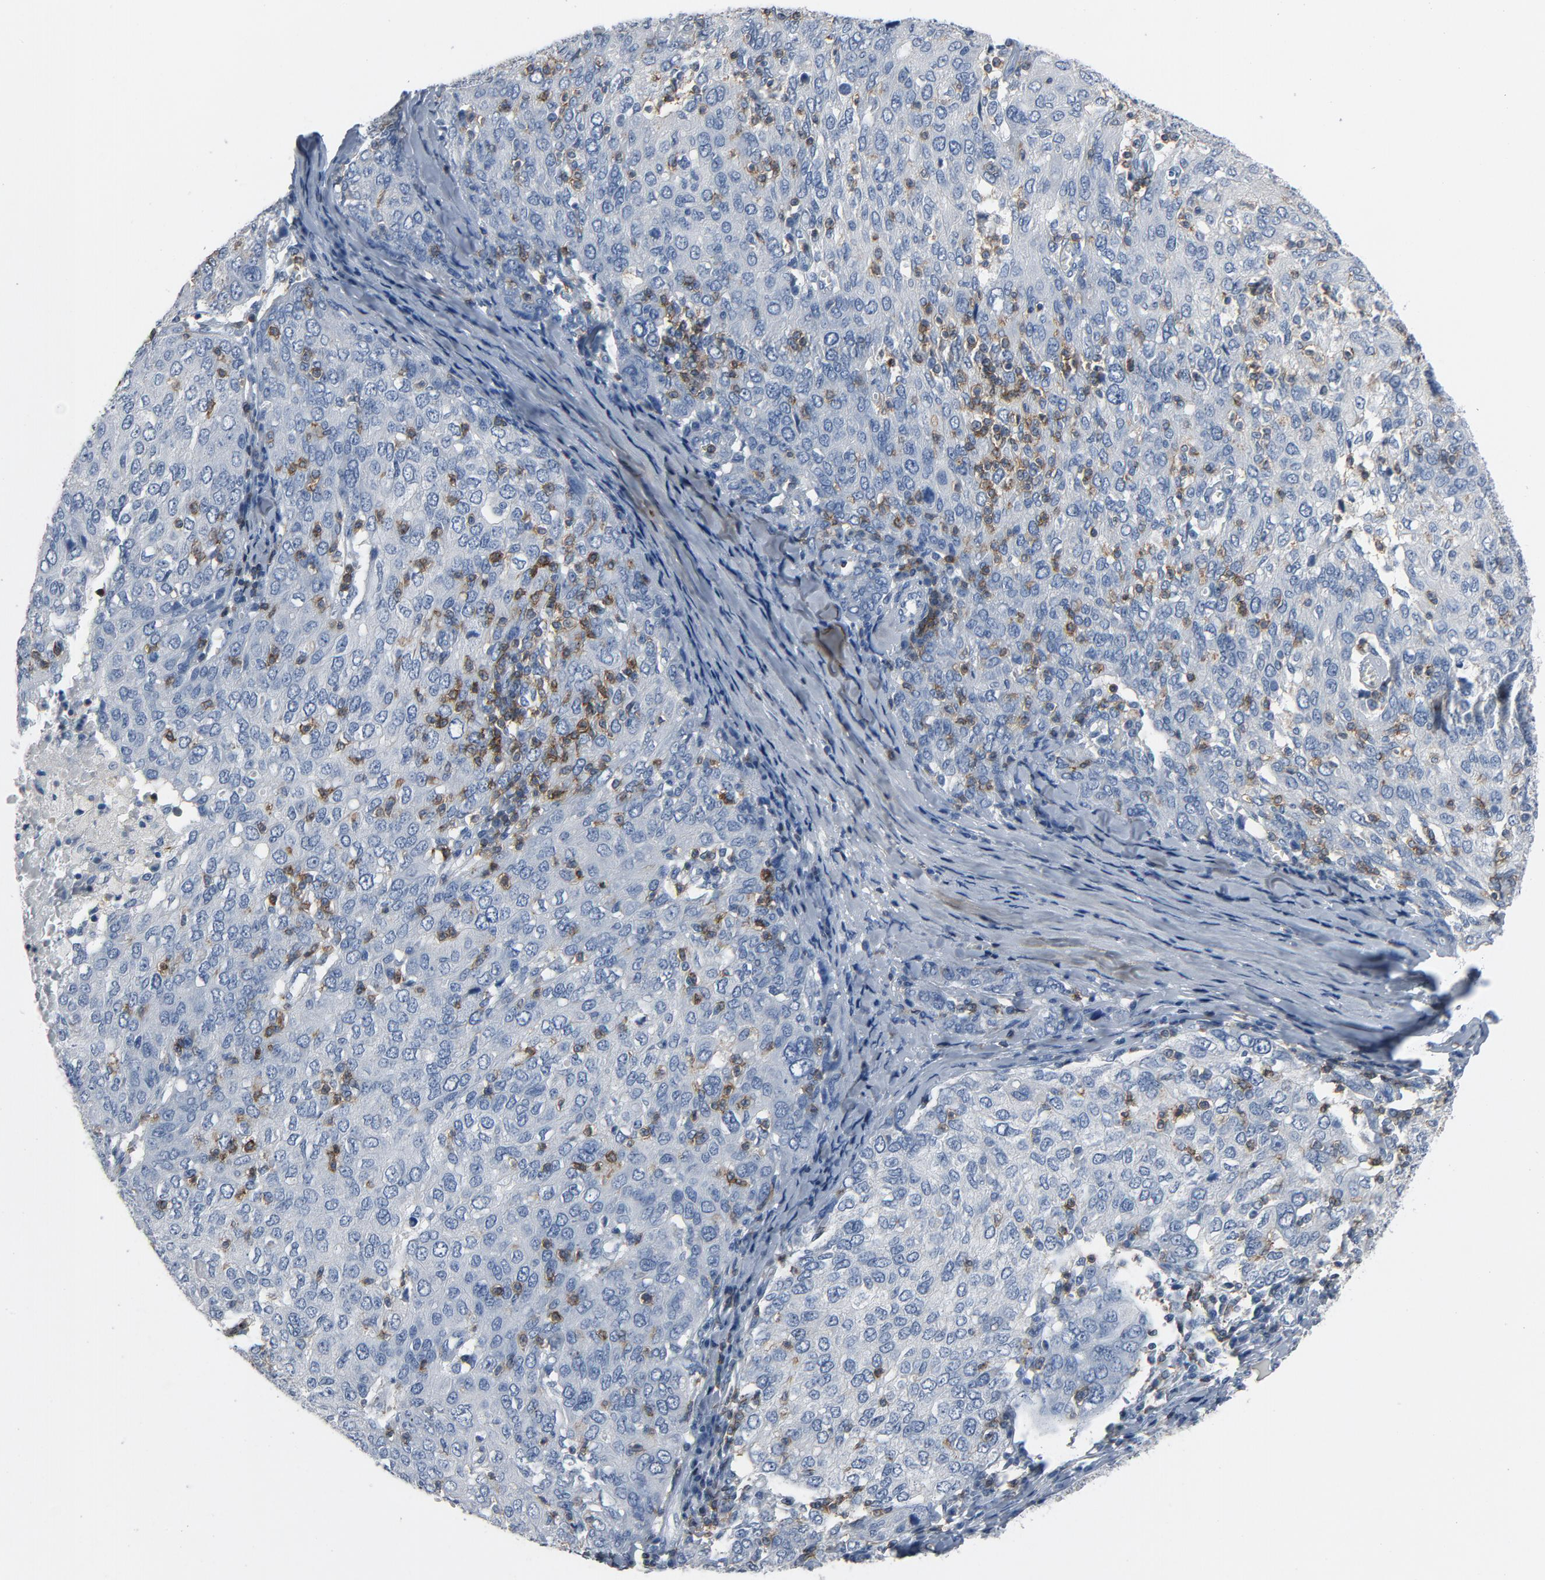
{"staining": {"intensity": "negative", "quantity": "none", "location": "none"}, "tissue": "ovarian cancer", "cell_type": "Tumor cells", "image_type": "cancer", "snomed": [{"axis": "morphology", "description": "Carcinoma, endometroid"}, {"axis": "topography", "description": "Ovary"}], "caption": "There is no significant positivity in tumor cells of ovarian endometroid carcinoma.", "gene": "LCK", "patient": {"sex": "female", "age": 50}}